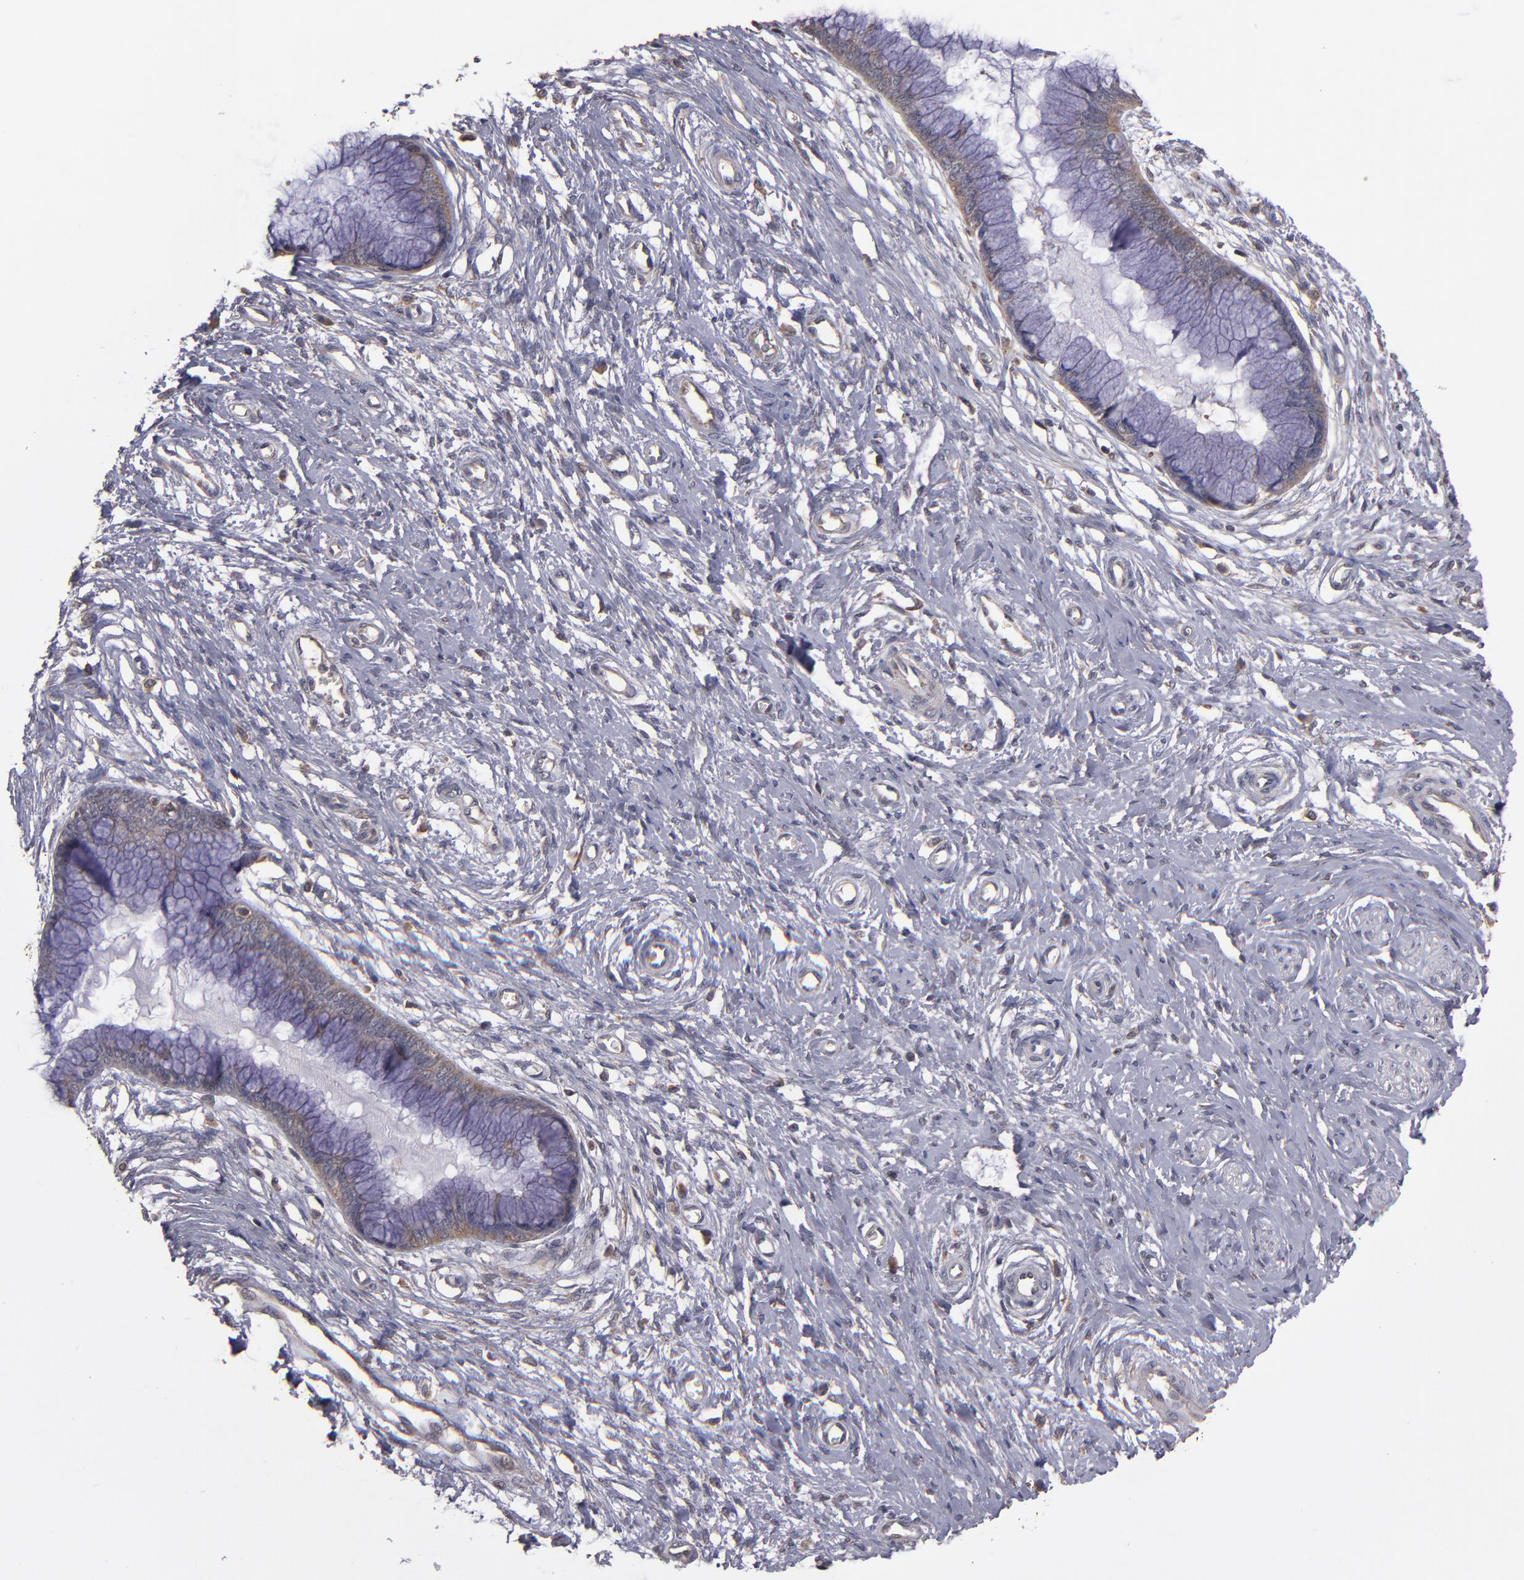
{"staining": {"intensity": "weak", "quantity": "25%-75%", "location": "cytoplasmic/membranous"}, "tissue": "cervix", "cell_type": "Glandular cells", "image_type": "normal", "snomed": [{"axis": "morphology", "description": "Normal tissue, NOS"}, {"axis": "topography", "description": "Cervix"}], "caption": "Glandular cells show low levels of weak cytoplasmic/membranous staining in approximately 25%-75% of cells in normal cervix. (IHC, brightfield microscopy, high magnification).", "gene": "NF2", "patient": {"sex": "female", "age": 55}}